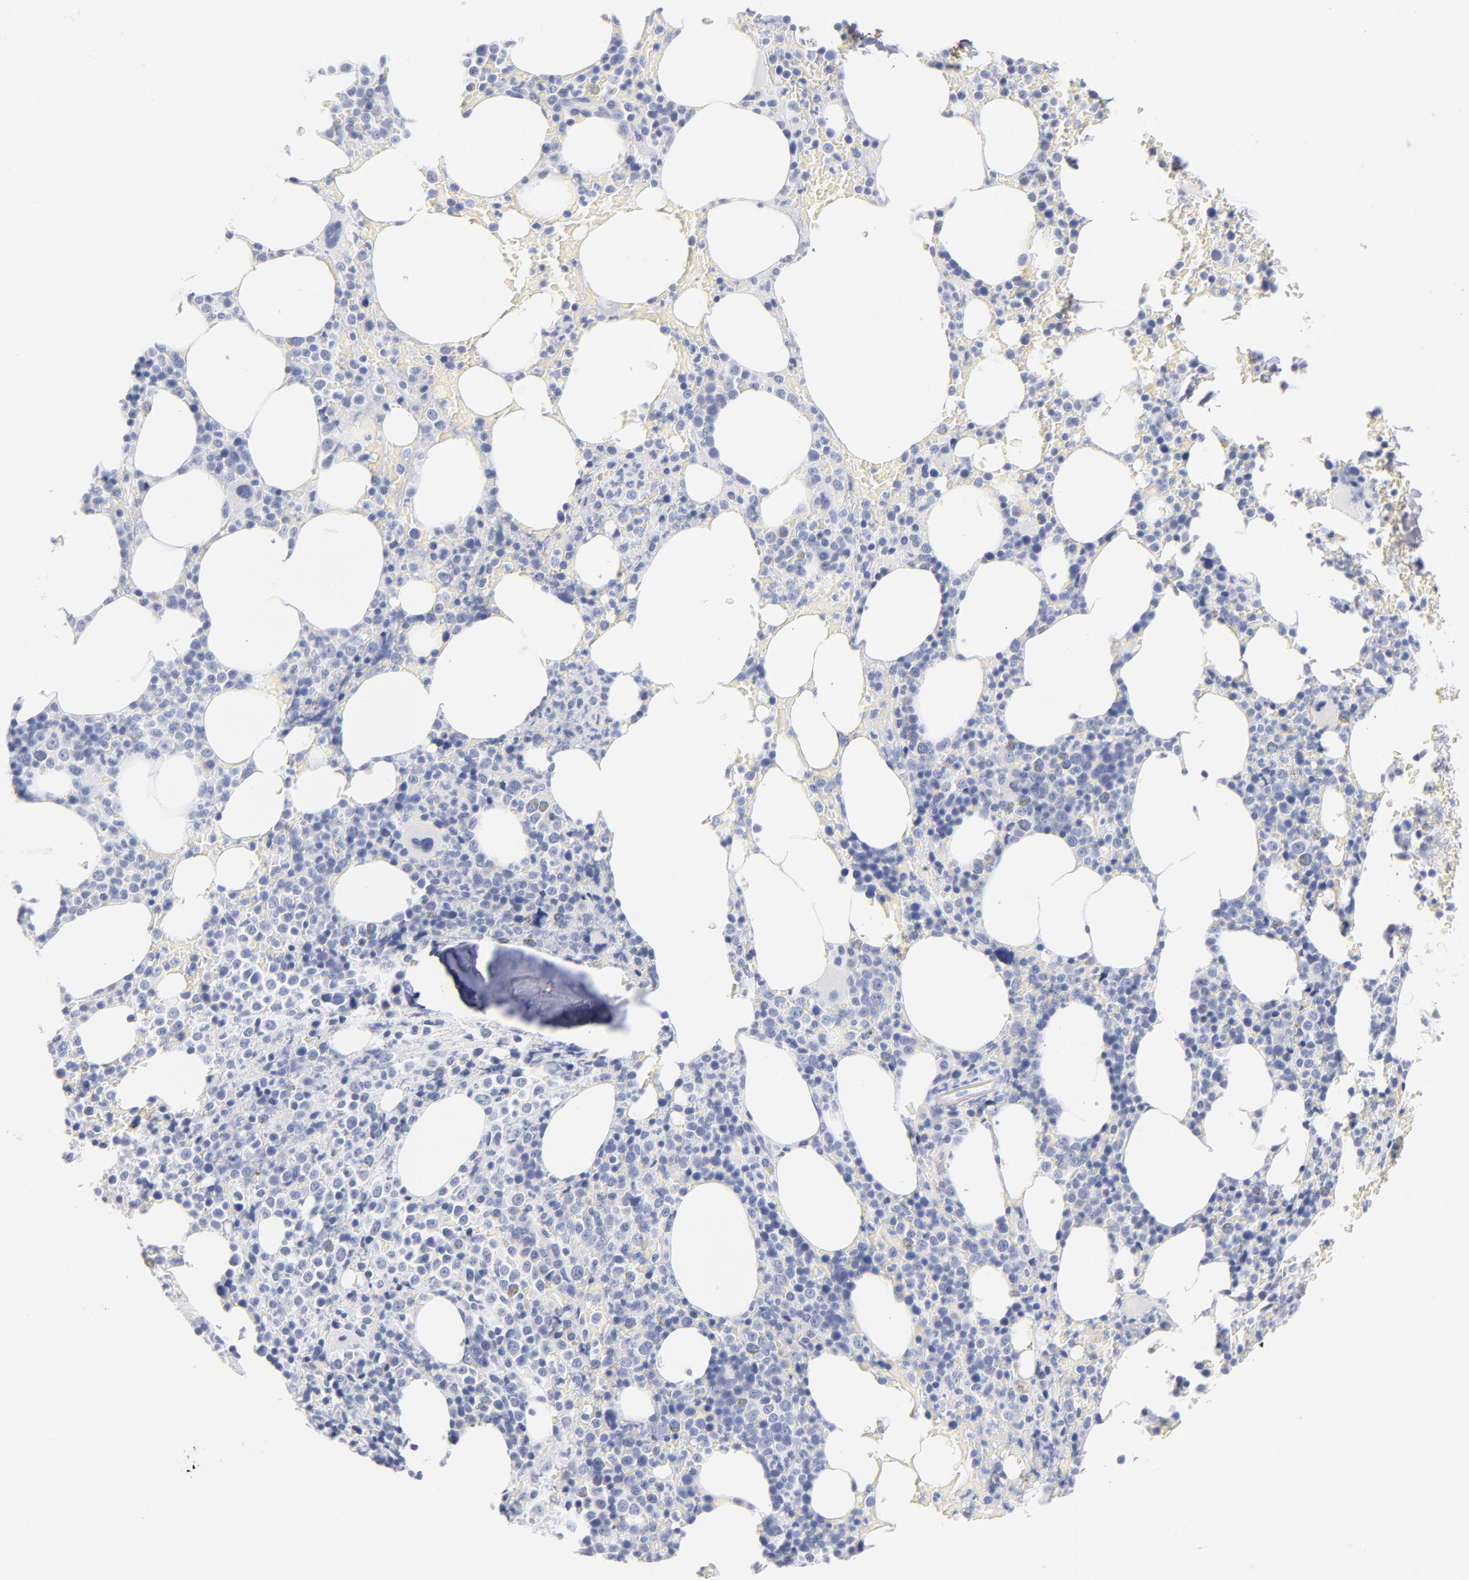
{"staining": {"intensity": "negative", "quantity": "none", "location": "none"}, "tissue": "bone marrow", "cell_type": "Hematopoietic cells", "image_type": "normal", "snomed": [{"axis": "morphology", "description": "Normal tissue, NOS"}, {"axis": "topography", "description": "Bone marrow"}], "caption": "DAB (3,3'-diaminobenzidine) immunohistochemical staining of normal bone marrow demonstrates no significant staining in hematopoietic cells.", "gene": "KHNYN", "patient": {"sex": "female", "age": 66}}